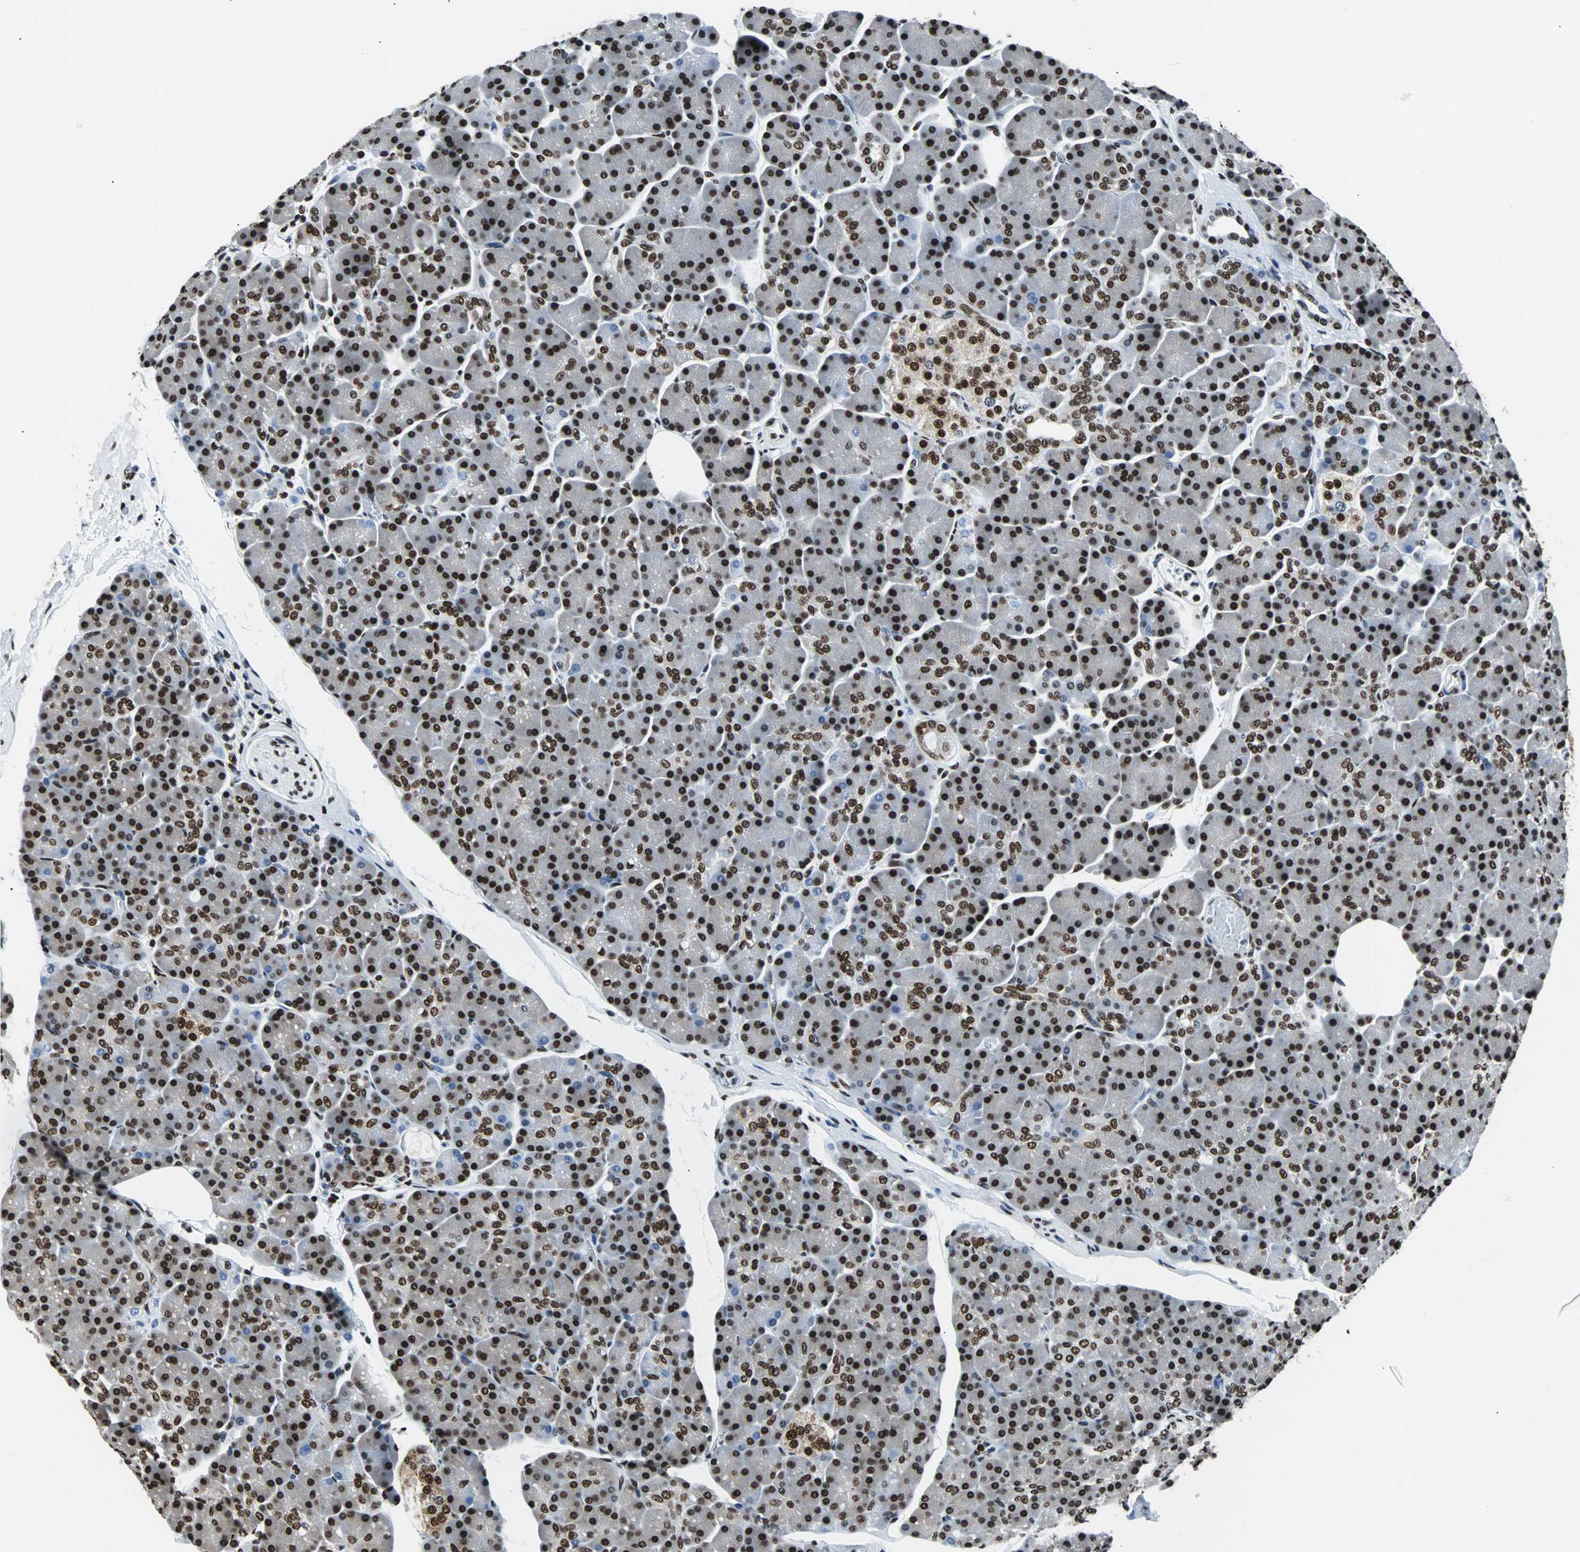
{"staining": {"intensity": "strong", "quantity": ">75%", "location": "nuclear"}, "tissue": "pancreas", "cell_type": "Exocrine glandular cells", "image_type": "normal", "snomed": [{"axis": "morphology", "description": "Normal tissue, NOS"}, {"axis": "topography", "description": "Pancreas"}], "caption": "Benign pancreas was stained to show a protein in brown. There is high levels of strong nuclear expression in approximately >75% of exocrine glandular cells.", "gene": "FUBP1", "patient": {"sex": "female", "age": 43}}